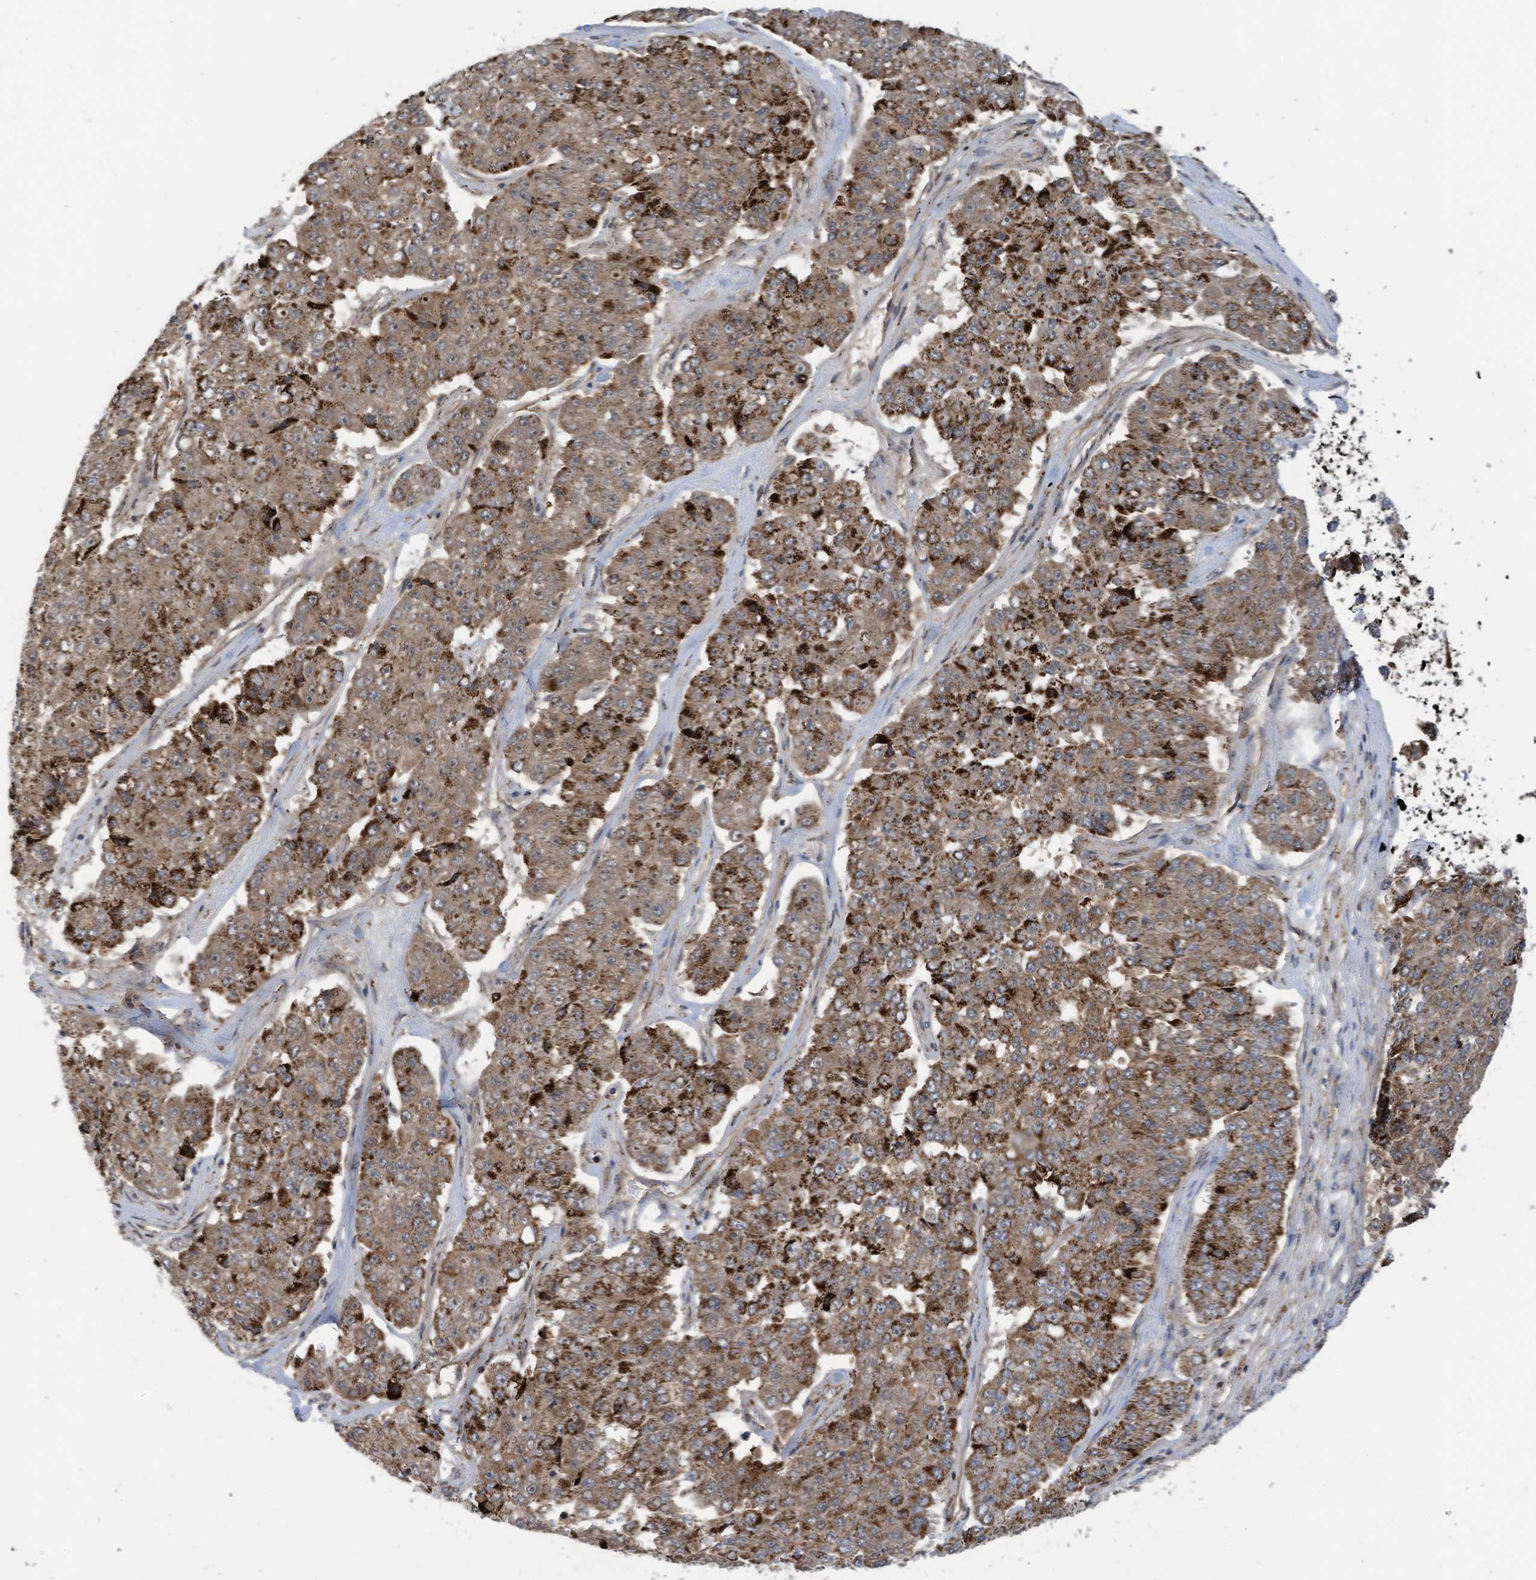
{"staining": {"intensity": "moderate", "quantity": ">75%", "location": "cytoplasmic/membranous"}, "tissue": "pancreatic cancer", "cell_type": "Tumor cells", "image_type": "cancer", "snomed": [{"axis": "morphology", "description": "Adenocarcinoma, NOS"}, {"axis": "topography", "description": "Pancreas"}], "caption": "This is a photomicrograph of IHC staining of pancreatic adenocarcinoma, which shows moderate positivity in the cytoplasmic/membranous of tumor cells.", "gene": "COX10", "patient": {"sex": "male", "age": 50}}